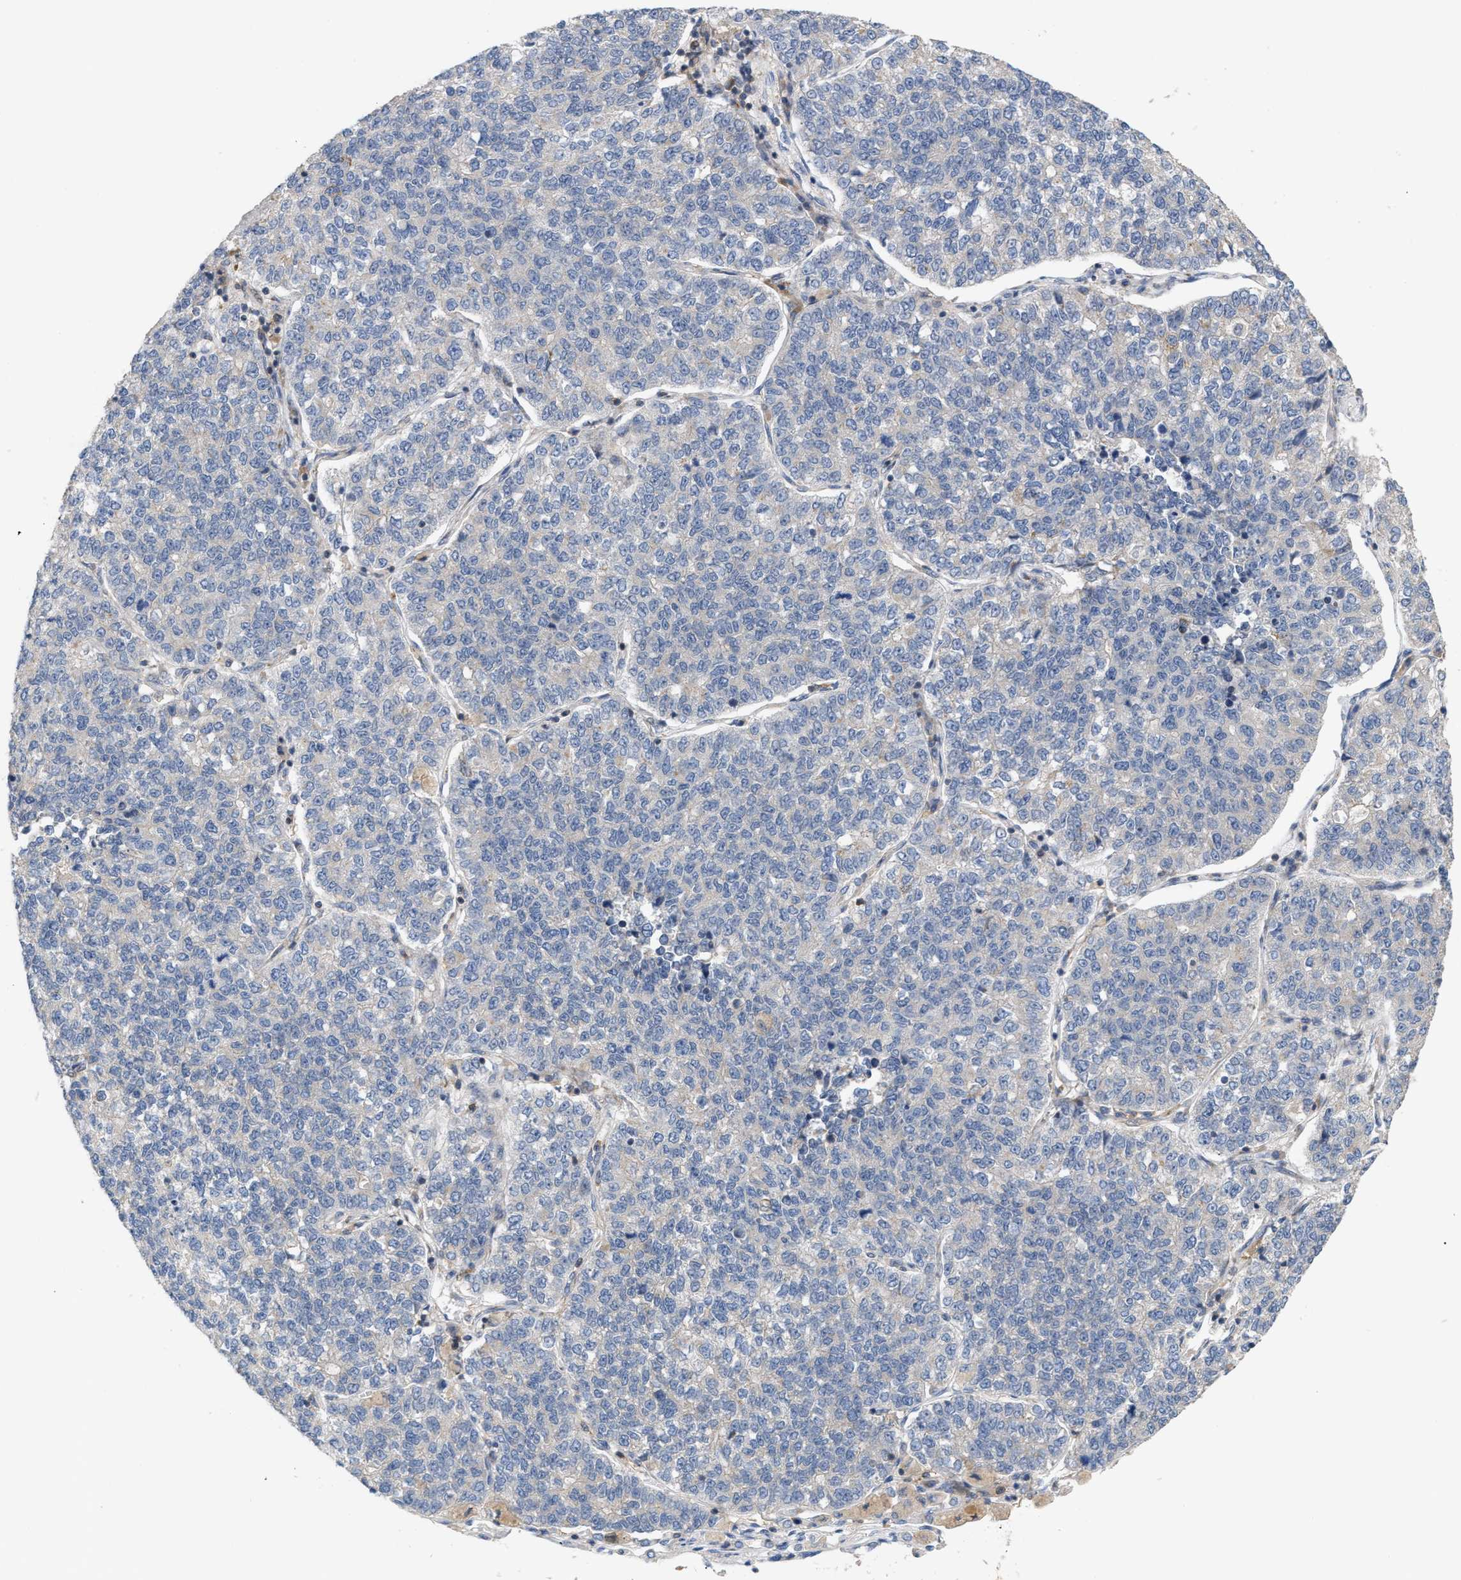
{"staining": {"intensity": "negative", "quantity": "none", "location": "none"}, "tissue": "lung cancer", "cell_type": "Tumor cells", "image_type": "cancer", "snomed": [{"axis": "morphology", "description": "Adenocarcinoma, NOS"}, {"axis": "topography", "description": "Lung"}], "caption": "There is no significant positivity in tumor cells of lung adenocarcinoma.", "gene": "DBNL", "patient": {"sex": "male", "age": 49}}